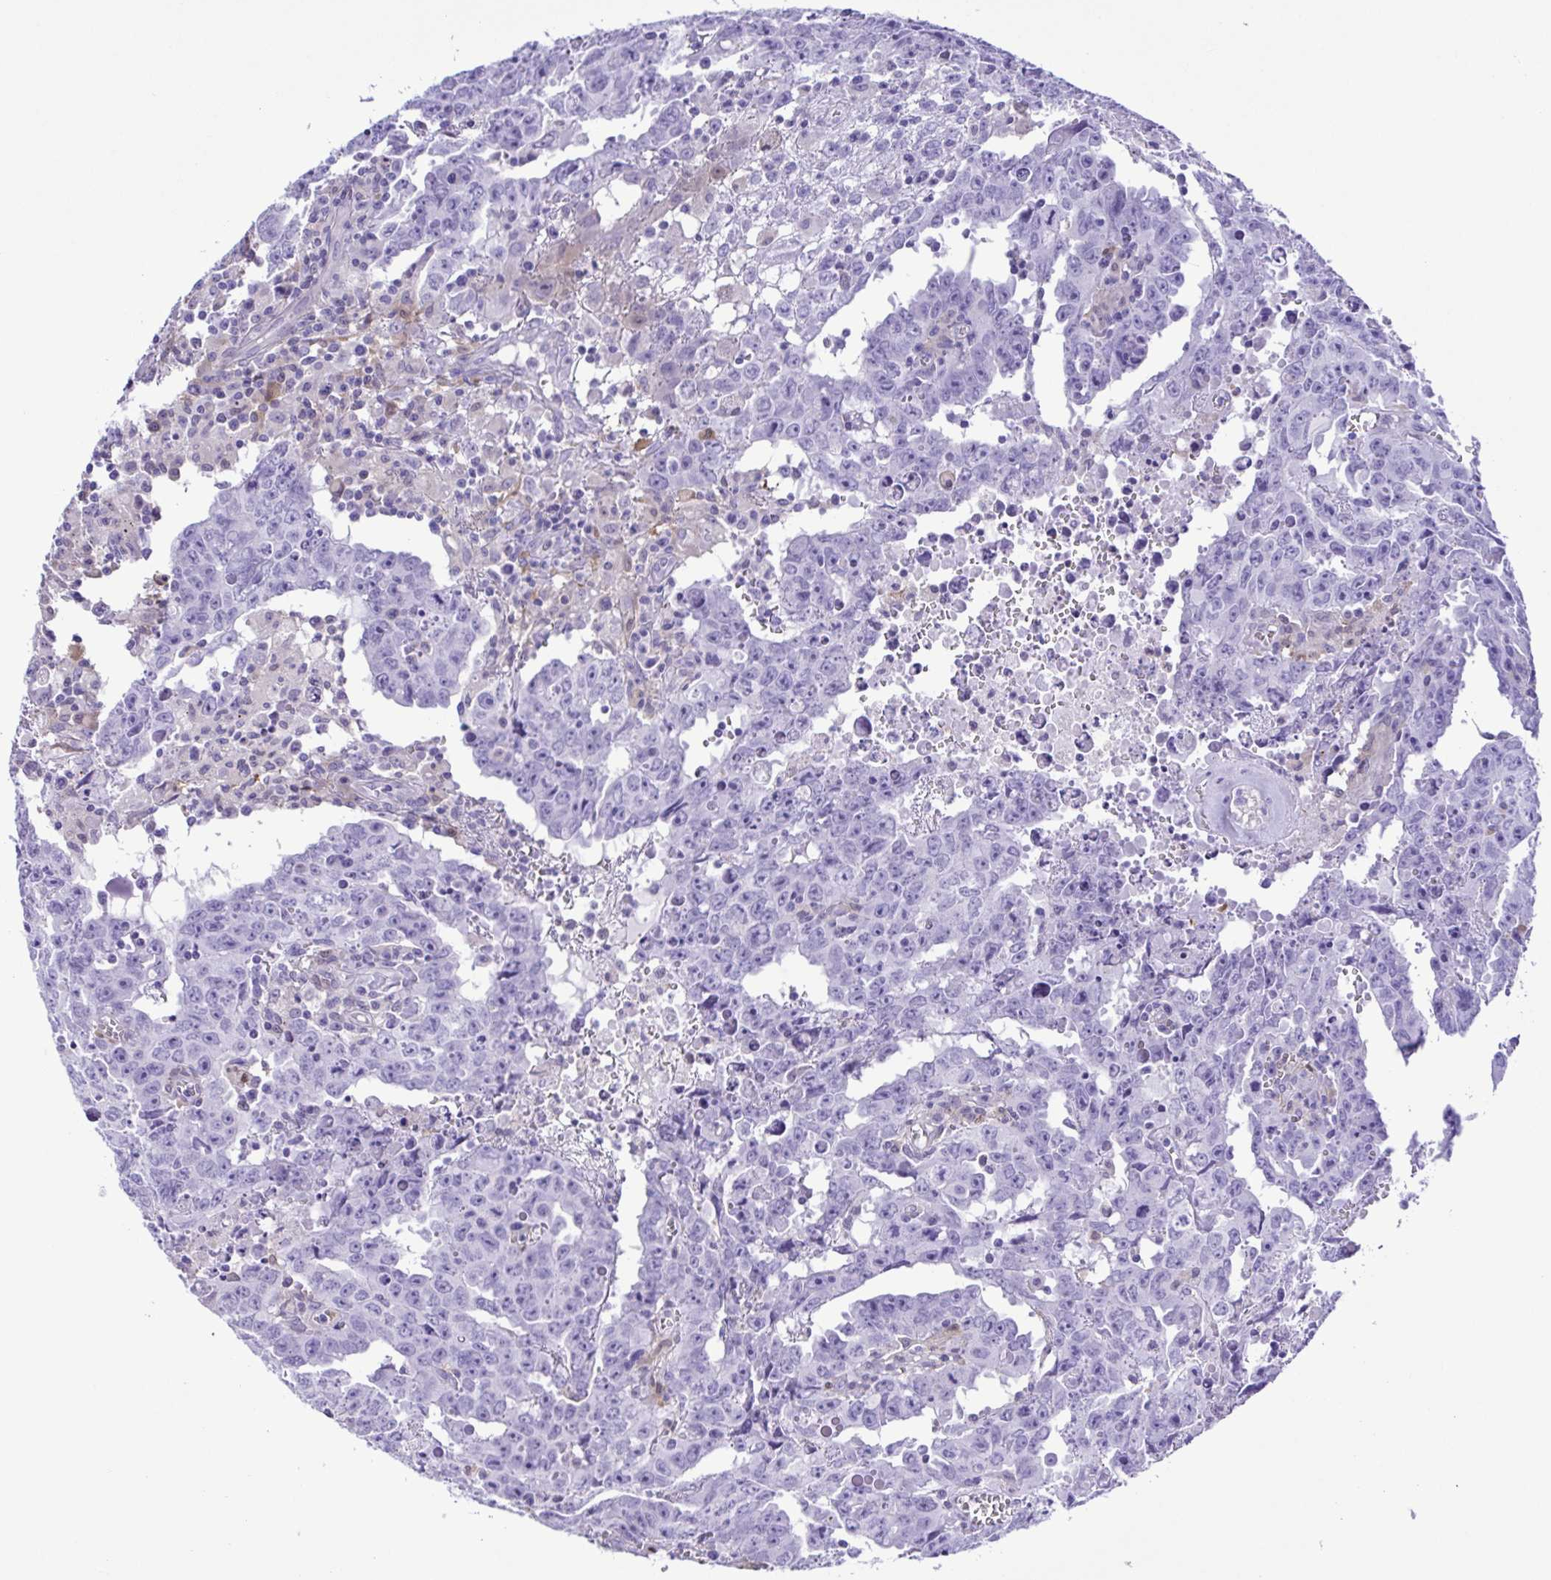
{"staining": {"intensity": "negative", "quantity": "none", "location": "none"}, "tissue": "testis cancer", "cell_type": "Tumor cells", "image_type": "cancer", "snomed": [{"axis": "morphology", "description": "Carcinoma, Embryonal, NOS"}, {"axis": "topography", "description": "Testis"}], "caption": "Immunohistochemistry micrograph of human testis embryonal carcinoma stained for a protein (brown), which shows no expression in tumor cells. Nuclei are stained in blue.", "gene": "GPR17", "patient": {"sex": "male", "age": 22}}